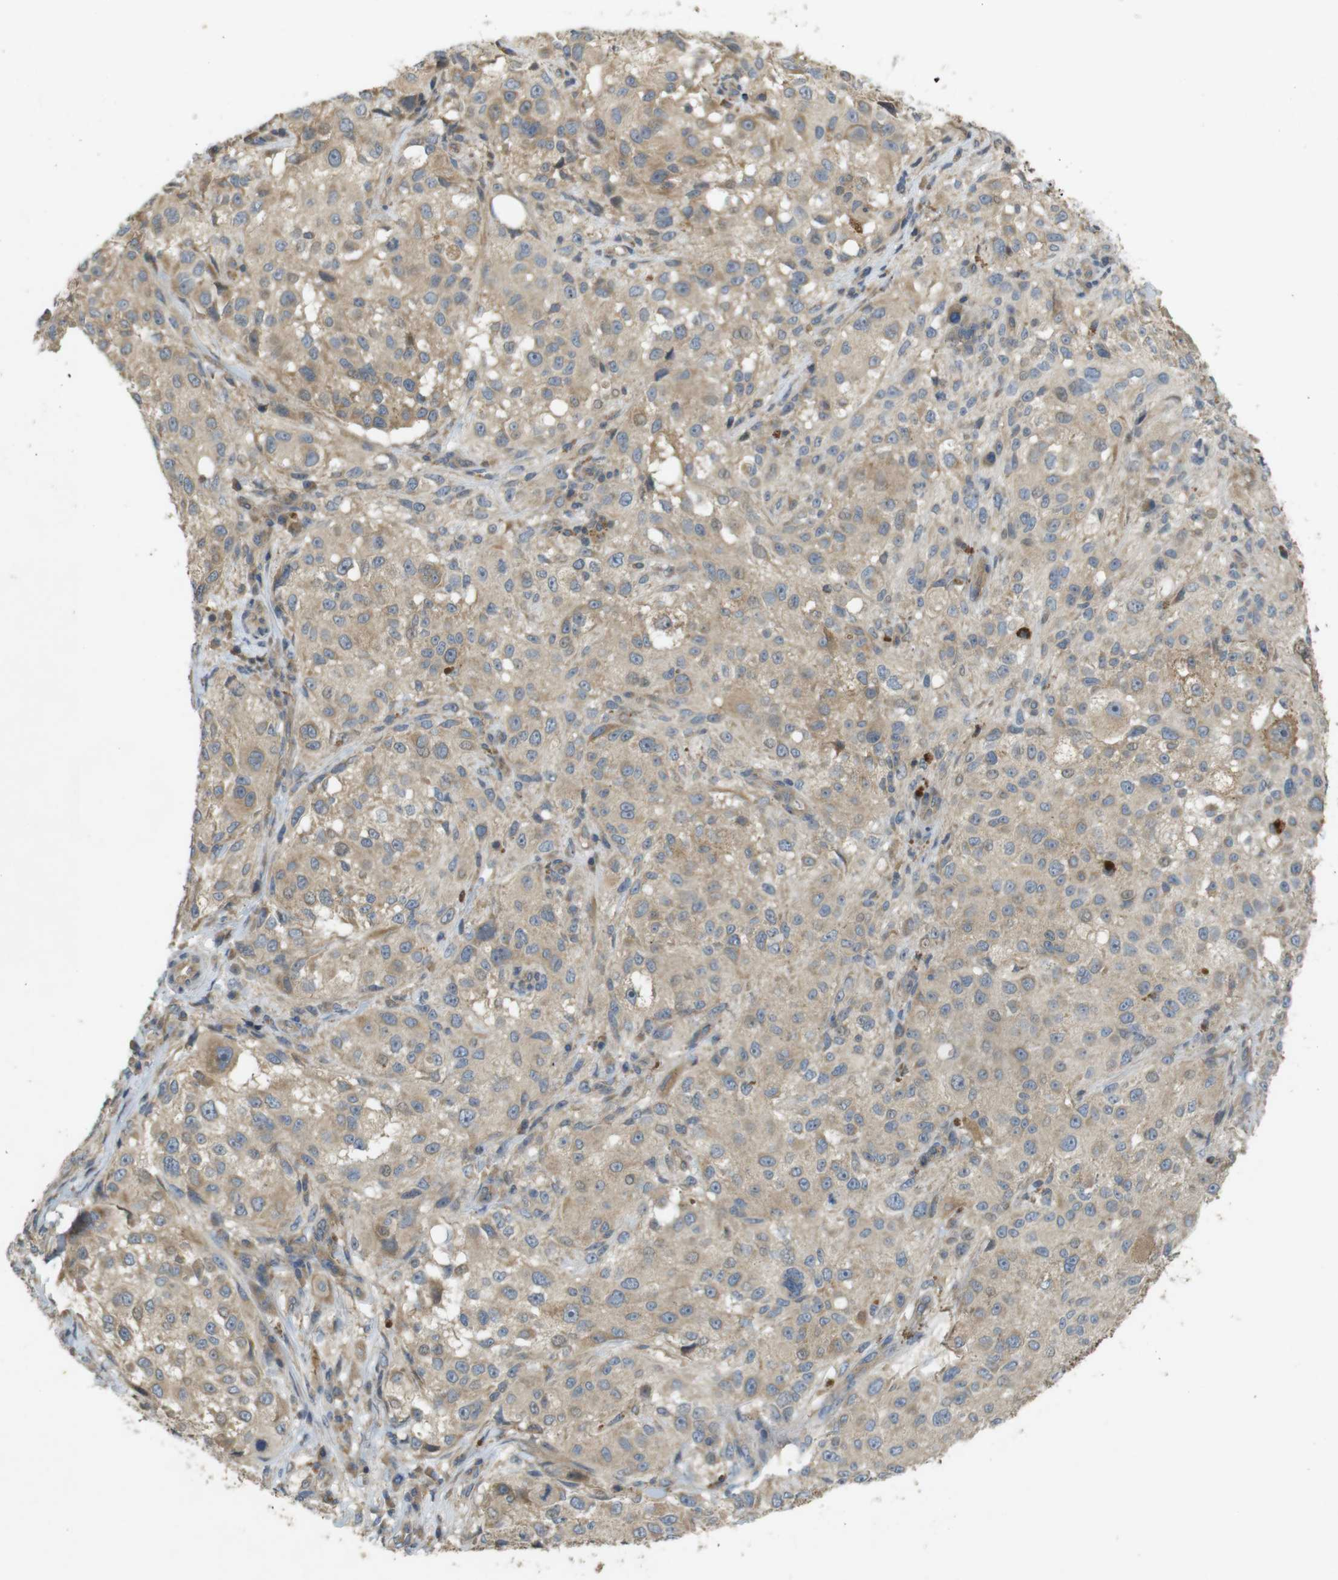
{"staining": {"intensity": "weak", "quantity": ">75%", "location": "cytoplasmic/membranous"}, "tissue": "melanoma", "cell_type": "Tumor cells", "image_type": "cancer", "snomed": [{"axis": "morphology", "description": "Necrosis, NOS"}, {"axis": "morphology", "description": "Malignant melanoma, NOS"}, {"axis": "topography", "description": "Skin"}], "caption": "The photomicrograph exhibits staining of melanoma, revealing weak cytoplasmic/membranous protein expression (brown color) within tumor cells. (brown staining indicates protein expression, while blue staining denotes nuclei).", "gene": "CLTC", "patient": {"sex": "female", "age": 87}}